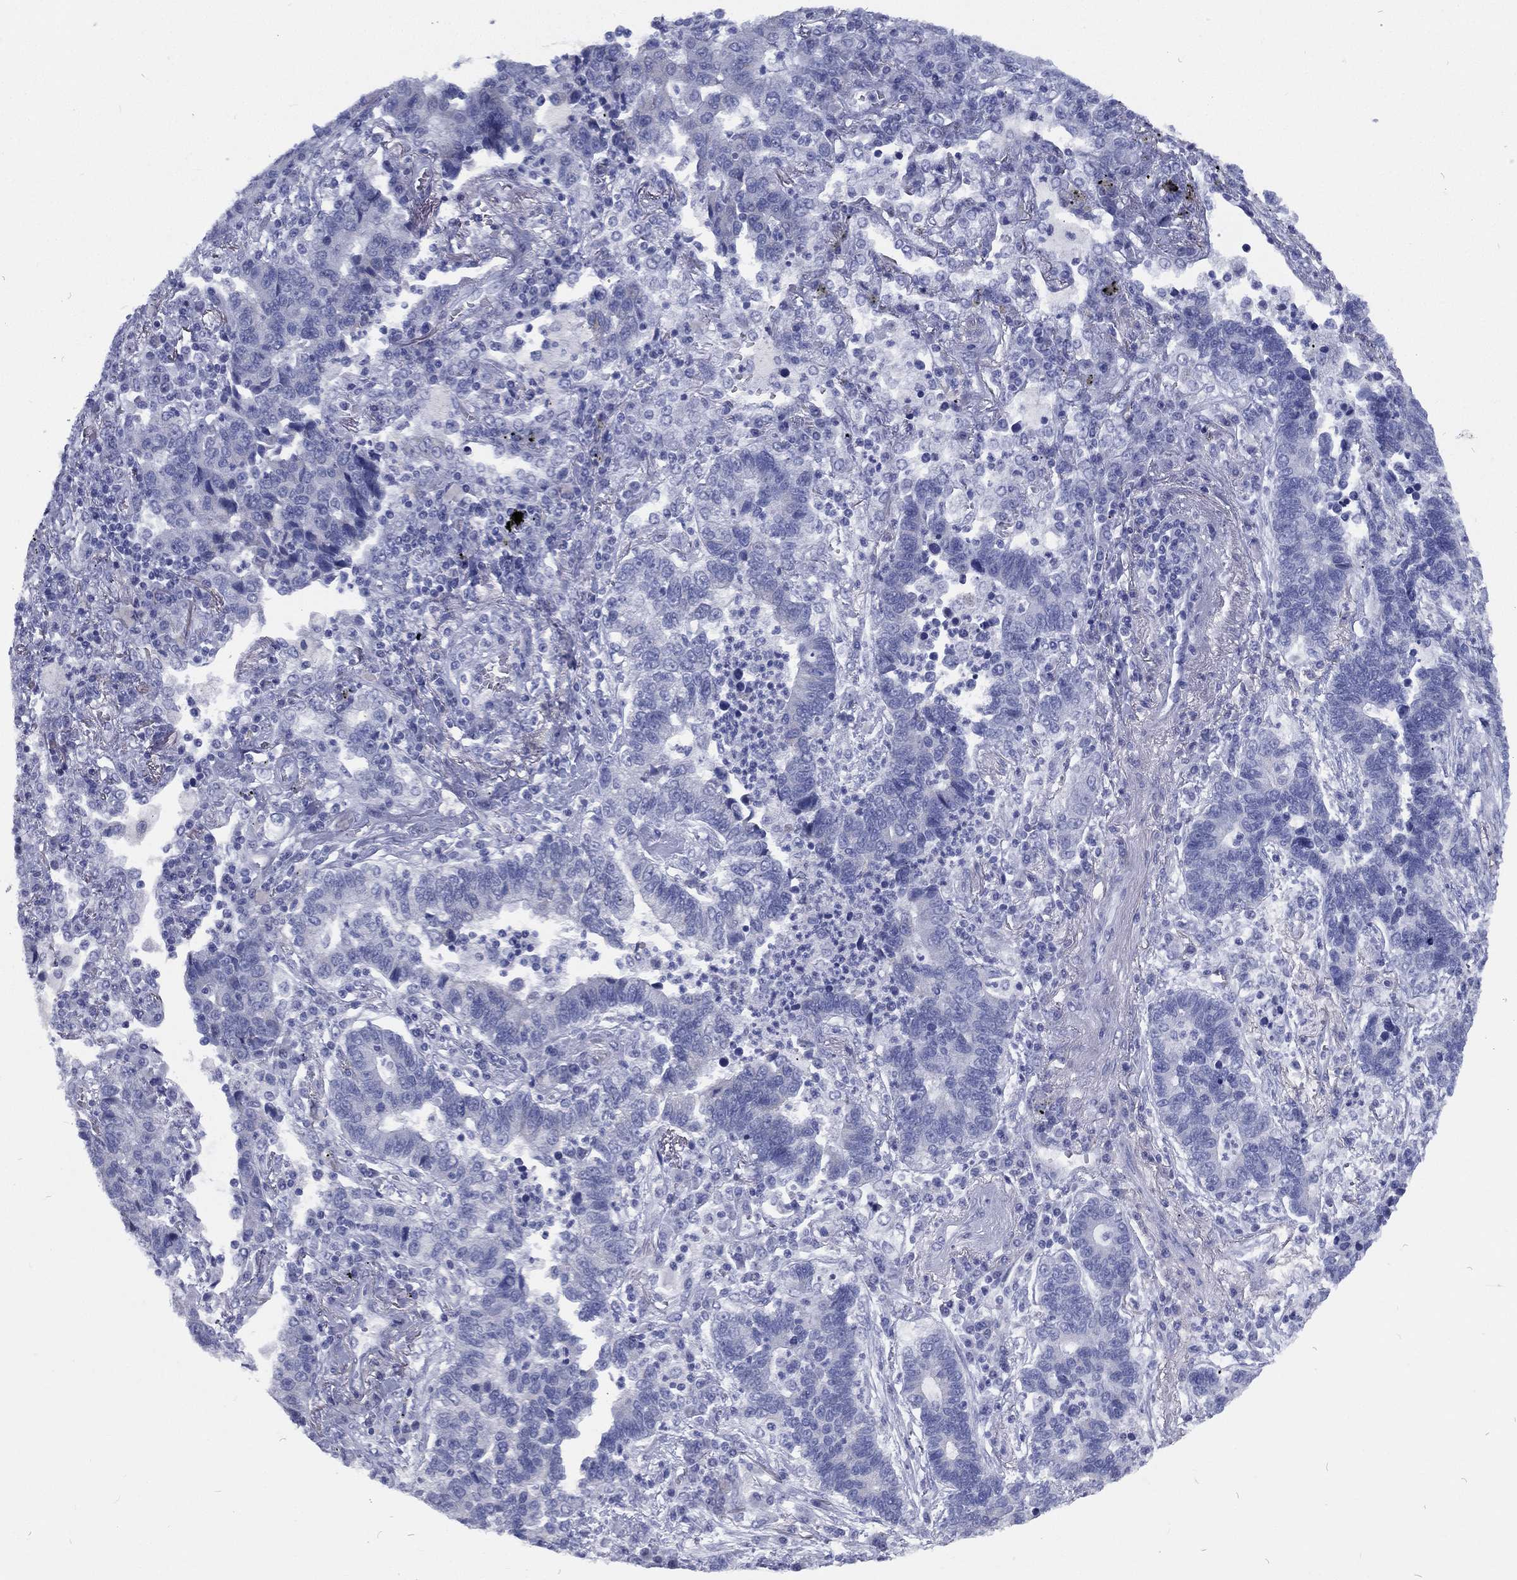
{"staining": {"intensity": "negative", "quantity": "none", "location": "none"}, "tissue": "lung cancer", "cell_type": "Tumor cells", "image_type": "cancer", "snomed": [{"axis": "morphology", "description": "Adenocarcinoma, NOS"}, {"axis": "topography", "description": "Lung"}], "caption": "Immunohistochemistry (IHC) of lung cancer displays no staining in tumor cells.", "gene": "RSPH4A", "patient": {"sex": "female", "age": 57}}